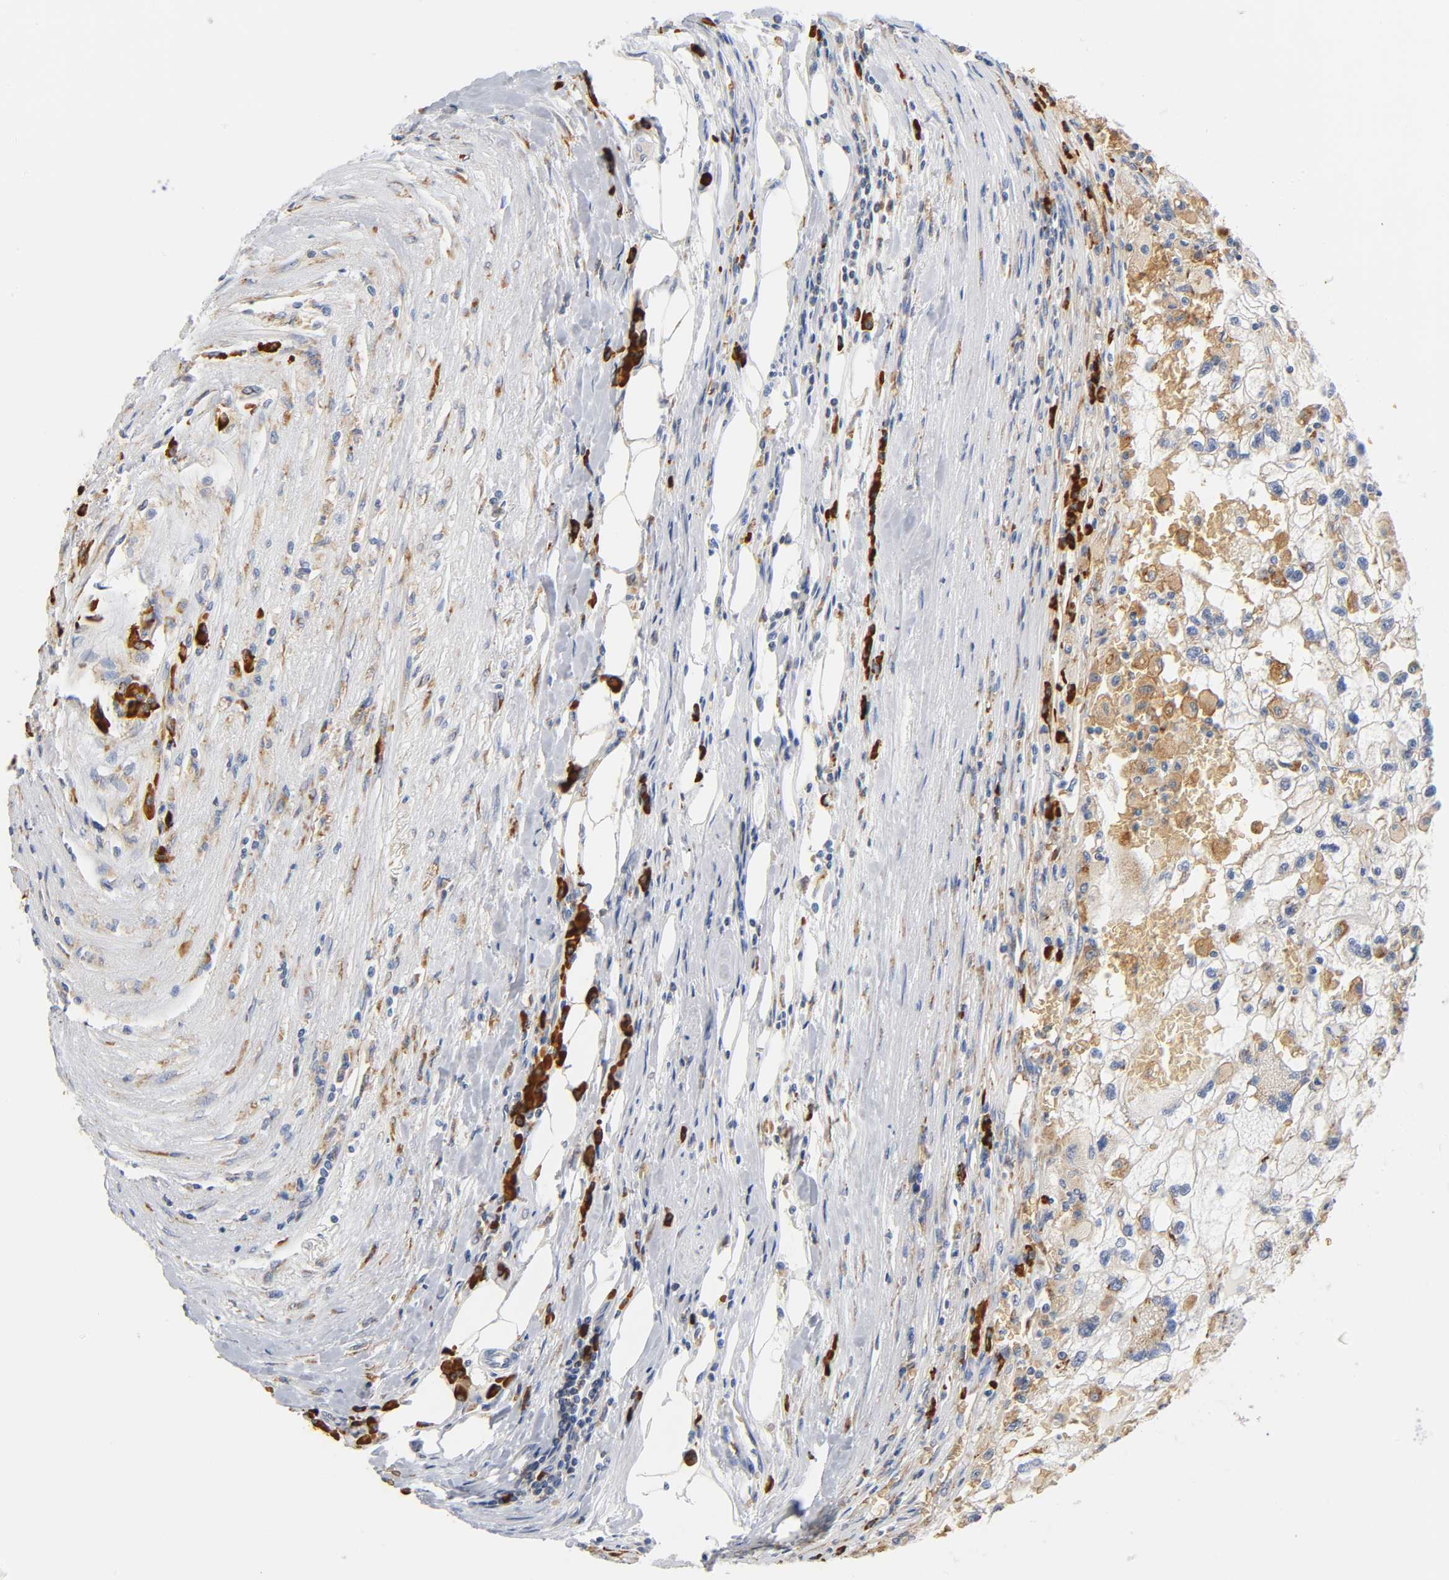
{"staining": {"intensity": "weak", "quantity": "25%-75%", "location": "cytoplasmic/membranous"}, "tissue": "renal cancer", "cell_type": "Tumor cells", "image_type": "cancer", "snomed": [{"axis": "morphology", "description": "Normal tissue, NOS"}, {"axis": "morphology", "description": "Adenocarcinoma, NOS"}, {"axis": "topography", "description": "Kidney"}], "caption": "High-magnification brightfield microscopy of adenocarcinoma (renal) stained with DAB (brown) and counterstained with hematoxylin (blue). tumor cells exhibit weak cytoplasmic/membranous staining is identified in about25%-75% of cells.", "gene": "UCKL1", "patient": {"sex": "male", "age": 71}}